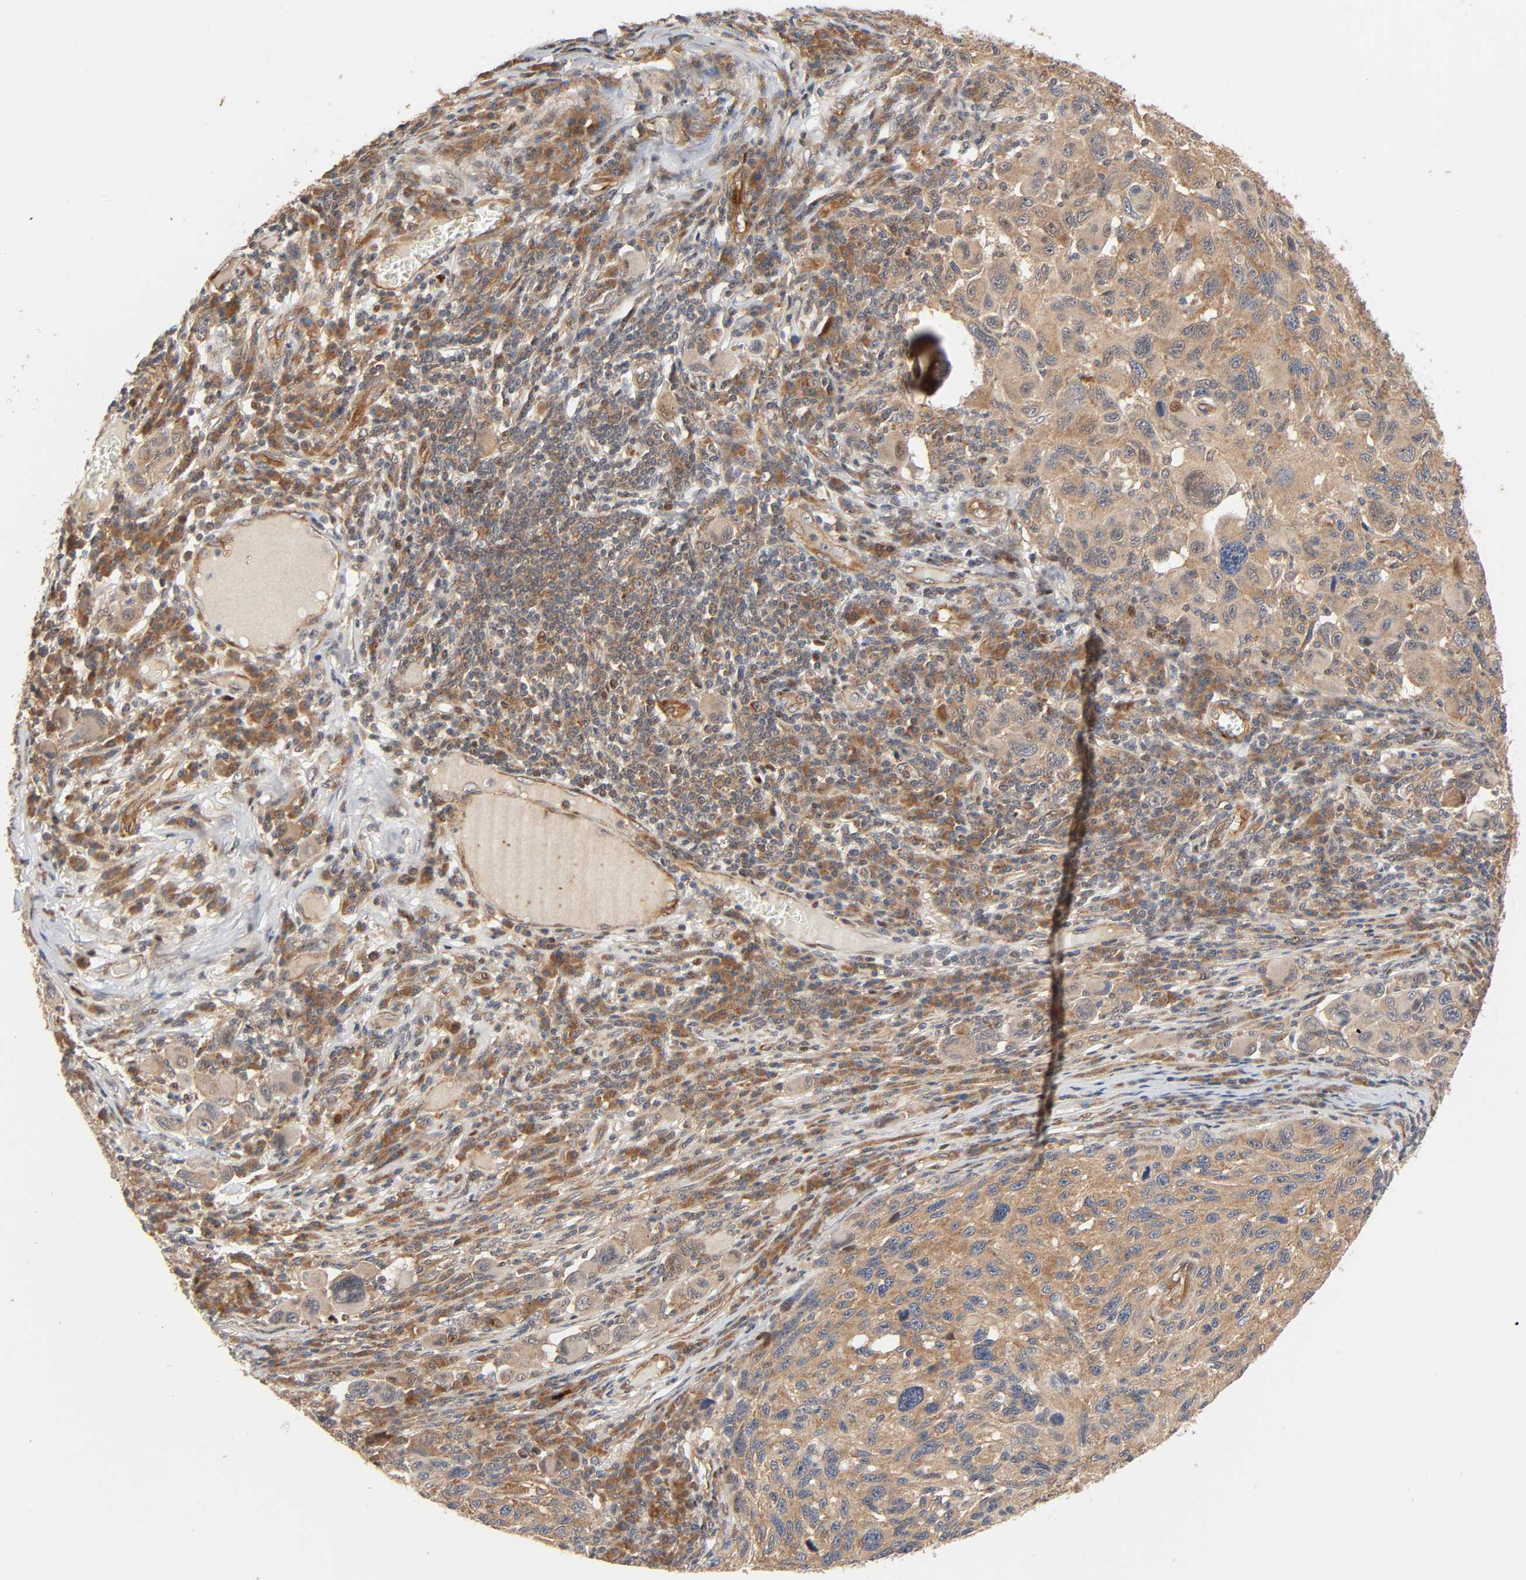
{"staining": {"intensity": "moderate", "quantity": ">75%", "location": "cytoplasmic/membranous"}, "tissue": "melanoma", "cell_type": "Tumor cells", "image_type": "cancer", "snomed": [{"axis": "morphology", "description": "Malignant melanoma, NOS"}, {"axis": "topography", "description": "Skin"}], "caption": "Protein staining reveals moderate cytoplasmic/membranous positivity in about >75% of tumor cells in melanoma.", "gene": "NEMF", "patient": {"sex": "male", "age": 53}}